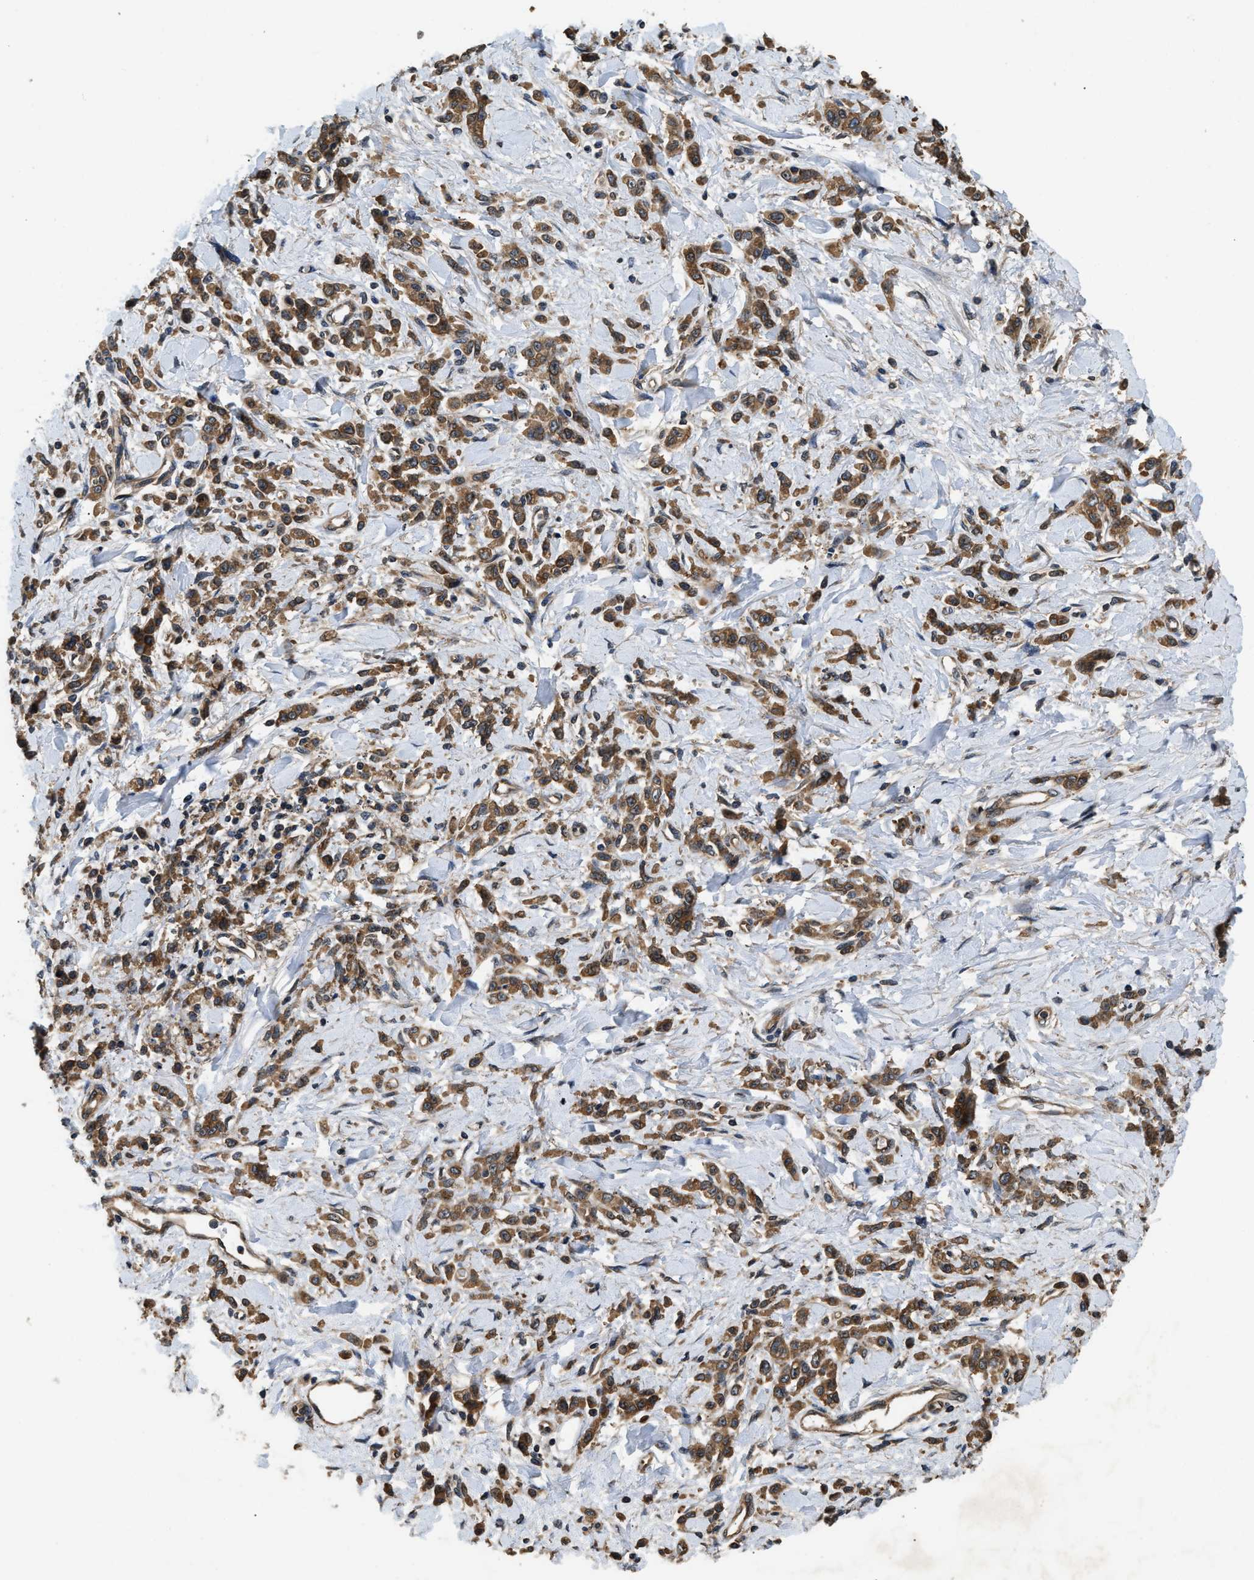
{"staining": {"intensity": "moderate", "quantity": ">75%", "location": "cytoplasmic/membranous"}, "tissue": "stomach cancer", "cell_type": "Tumor cells", "image_type": "cancer", "snomed": [{"axis": "morphology", "description": "Normal tissue, NOS"}, {"axis": "morphology", "description": "Adenocarcinoma, NOS"}, {"axis": "topography", "description": "Stomach"}], "caption": "Stomach cancer (adenocarcinoma) stained for a protein (brown) shows moderate cytoplasmic/membranous positive expression in approximately >75% of tumor cells.", "gene": "DNAJC2", "patient": {"sex": "male", "age": 82}}